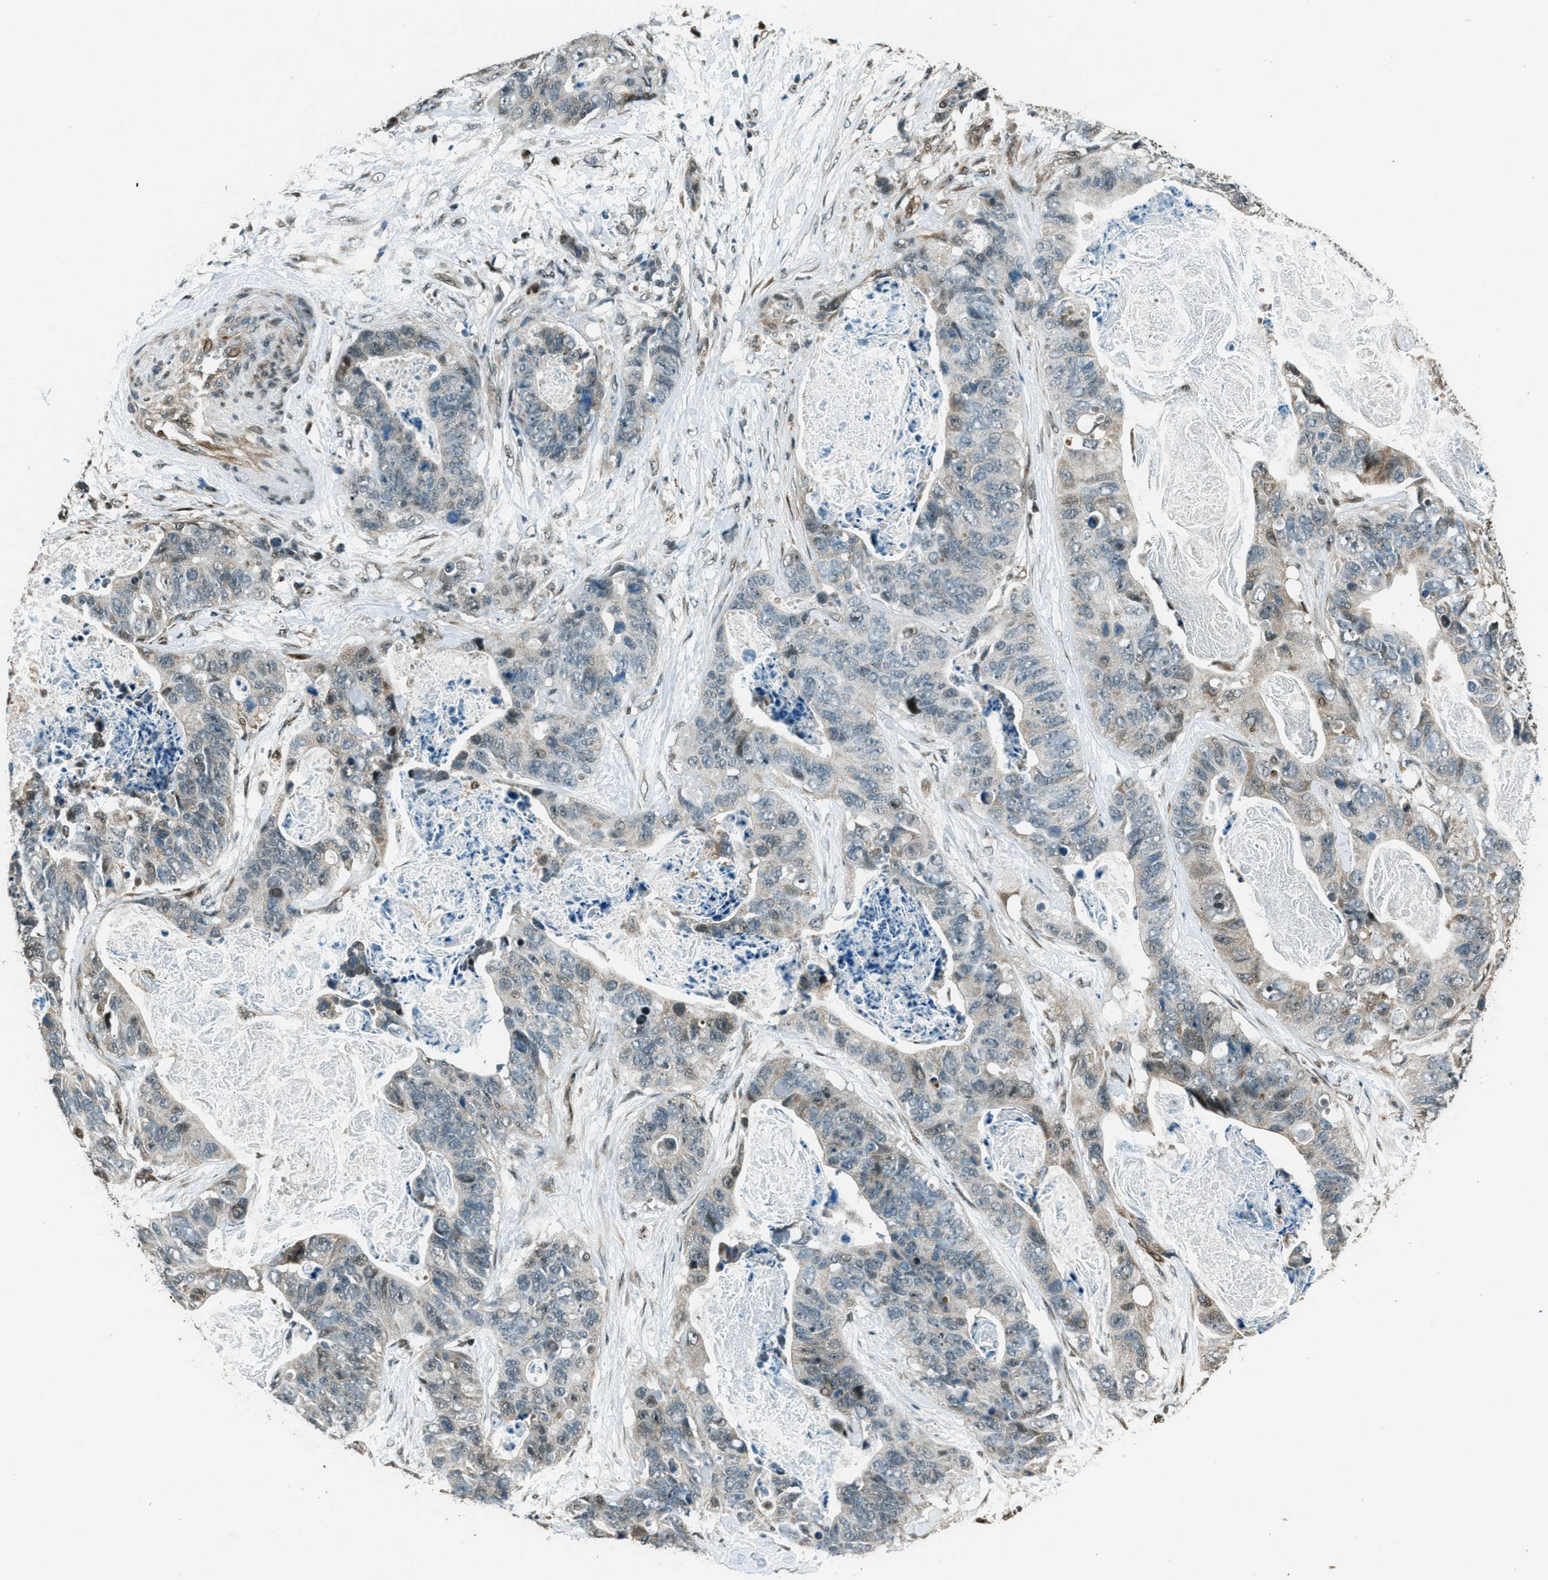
{"staining": {"intensity": "weak", "quantity": "25%-75%", "location": "cytoplasmic/membranous,nuclear"}, "tissue": "stomach cancer", "cell_type": "Tumor cells", "image_type": "cancer", "snomed": [{"axis": "morphology", "description": "Adenocarcinoma, NOS"}, {"axis": "topography", "description": "Stomach"}], "caption": "Stomach cancer stained with DAB (3,3'-diaminobenzidine) IHC shows low levels of weak cytoplasmic/membranous and nuclear positivity in about 25%-75% of tumor cells.", "gene": "TARDBP", "patient": {"sex": "female", "age": 89}}